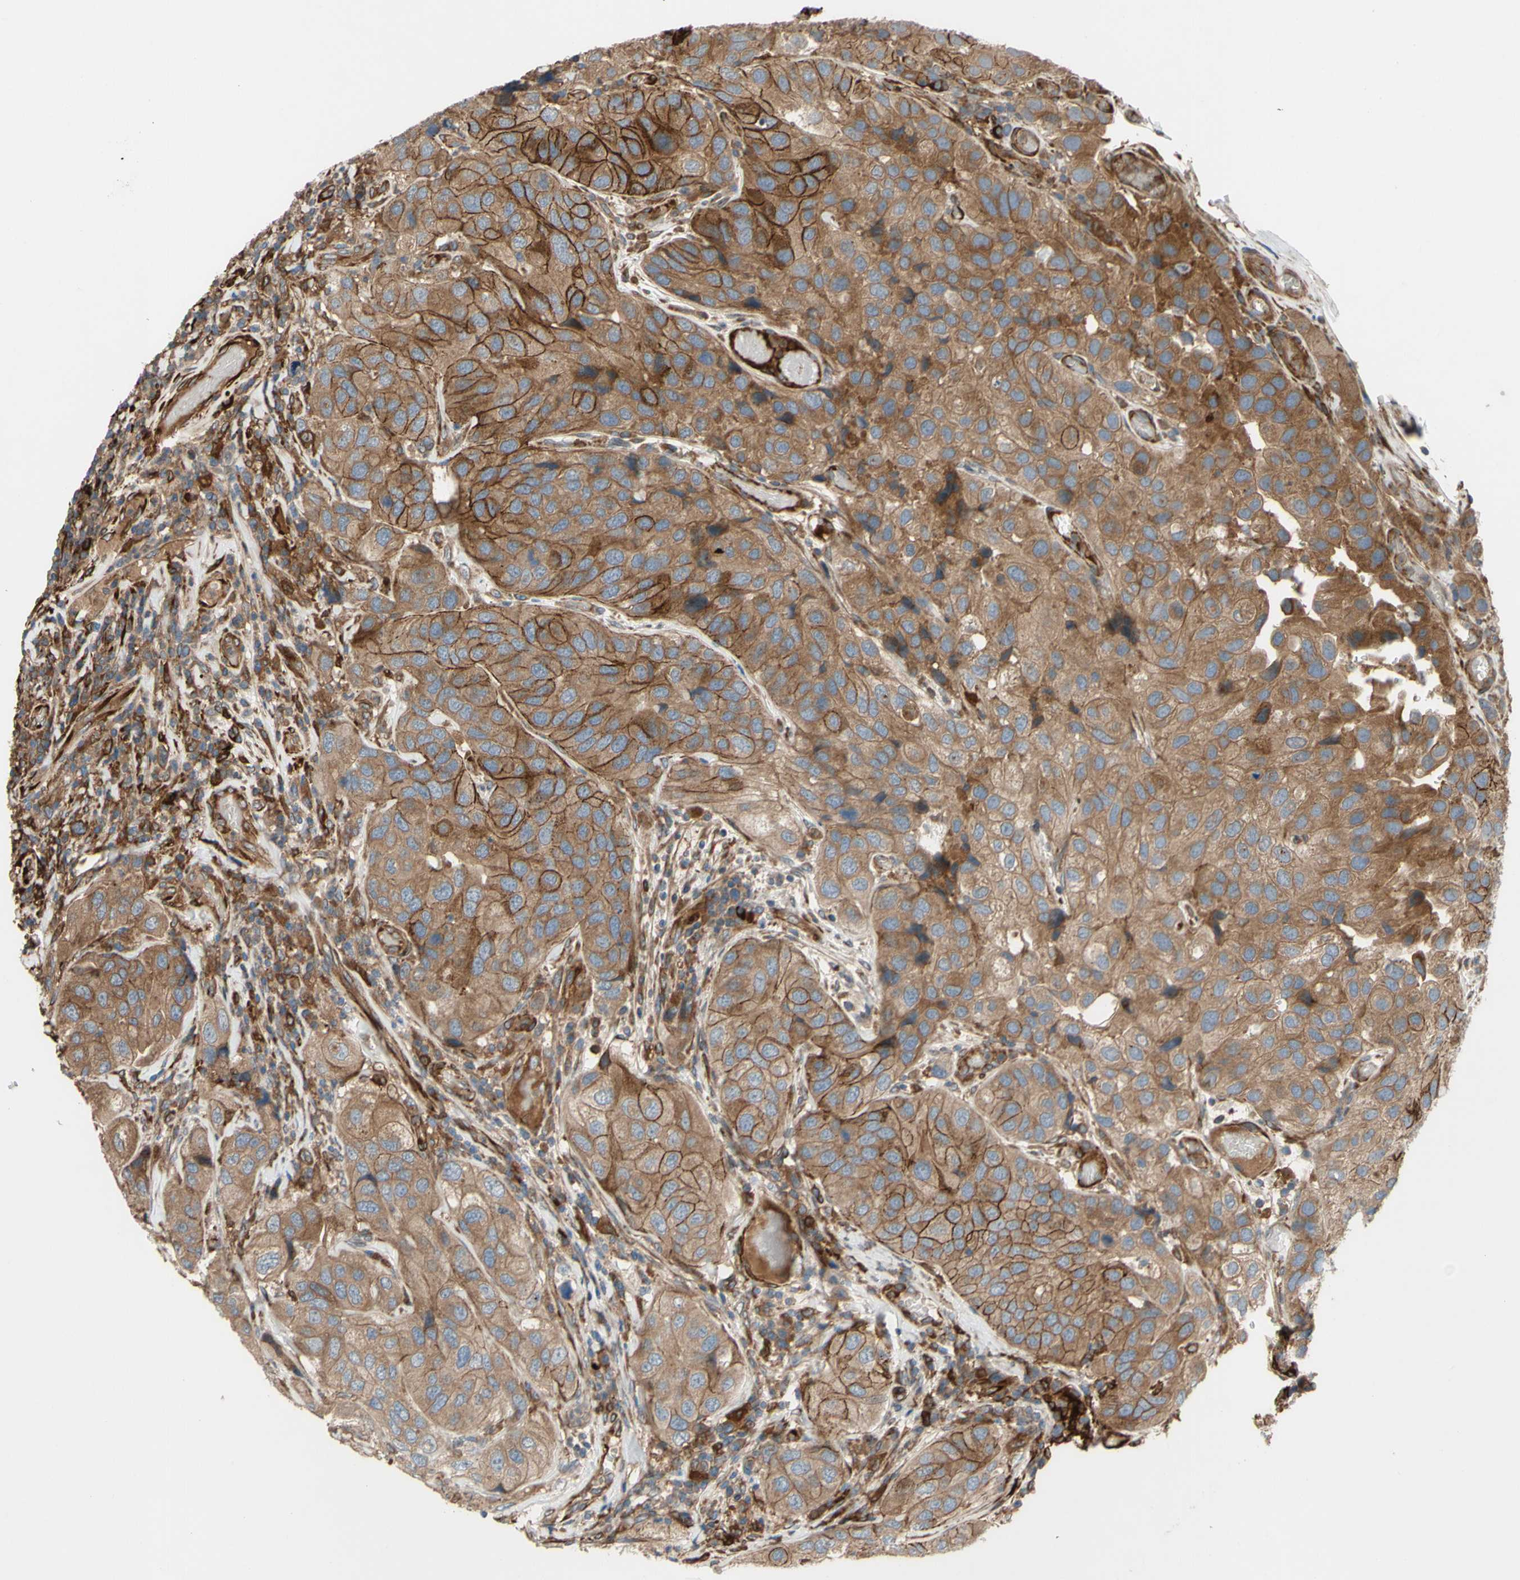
{"staining": {"intensity": "moderate", "quantity": ">75%", "location": "cytoplasmic/membranous"}, "tissue": "urothelial cancer", "cell_type": "Tumor cells", "image_type": "cancer", "snomed": [{"axis": "morphology", "description": "Urothelial carcinoma, High grade"}, {"axis": "topography", "description": "Urinary bladder"}], "caption": "Urothelial cancer stained with DAB immunohistochemistry (IHC) displays medium levels of moderate cytoplasmic/membranous staining in about >75% of tumor cells.", "gene": "SPTLC1", "patient": {"sex": "female", "age": 64}}